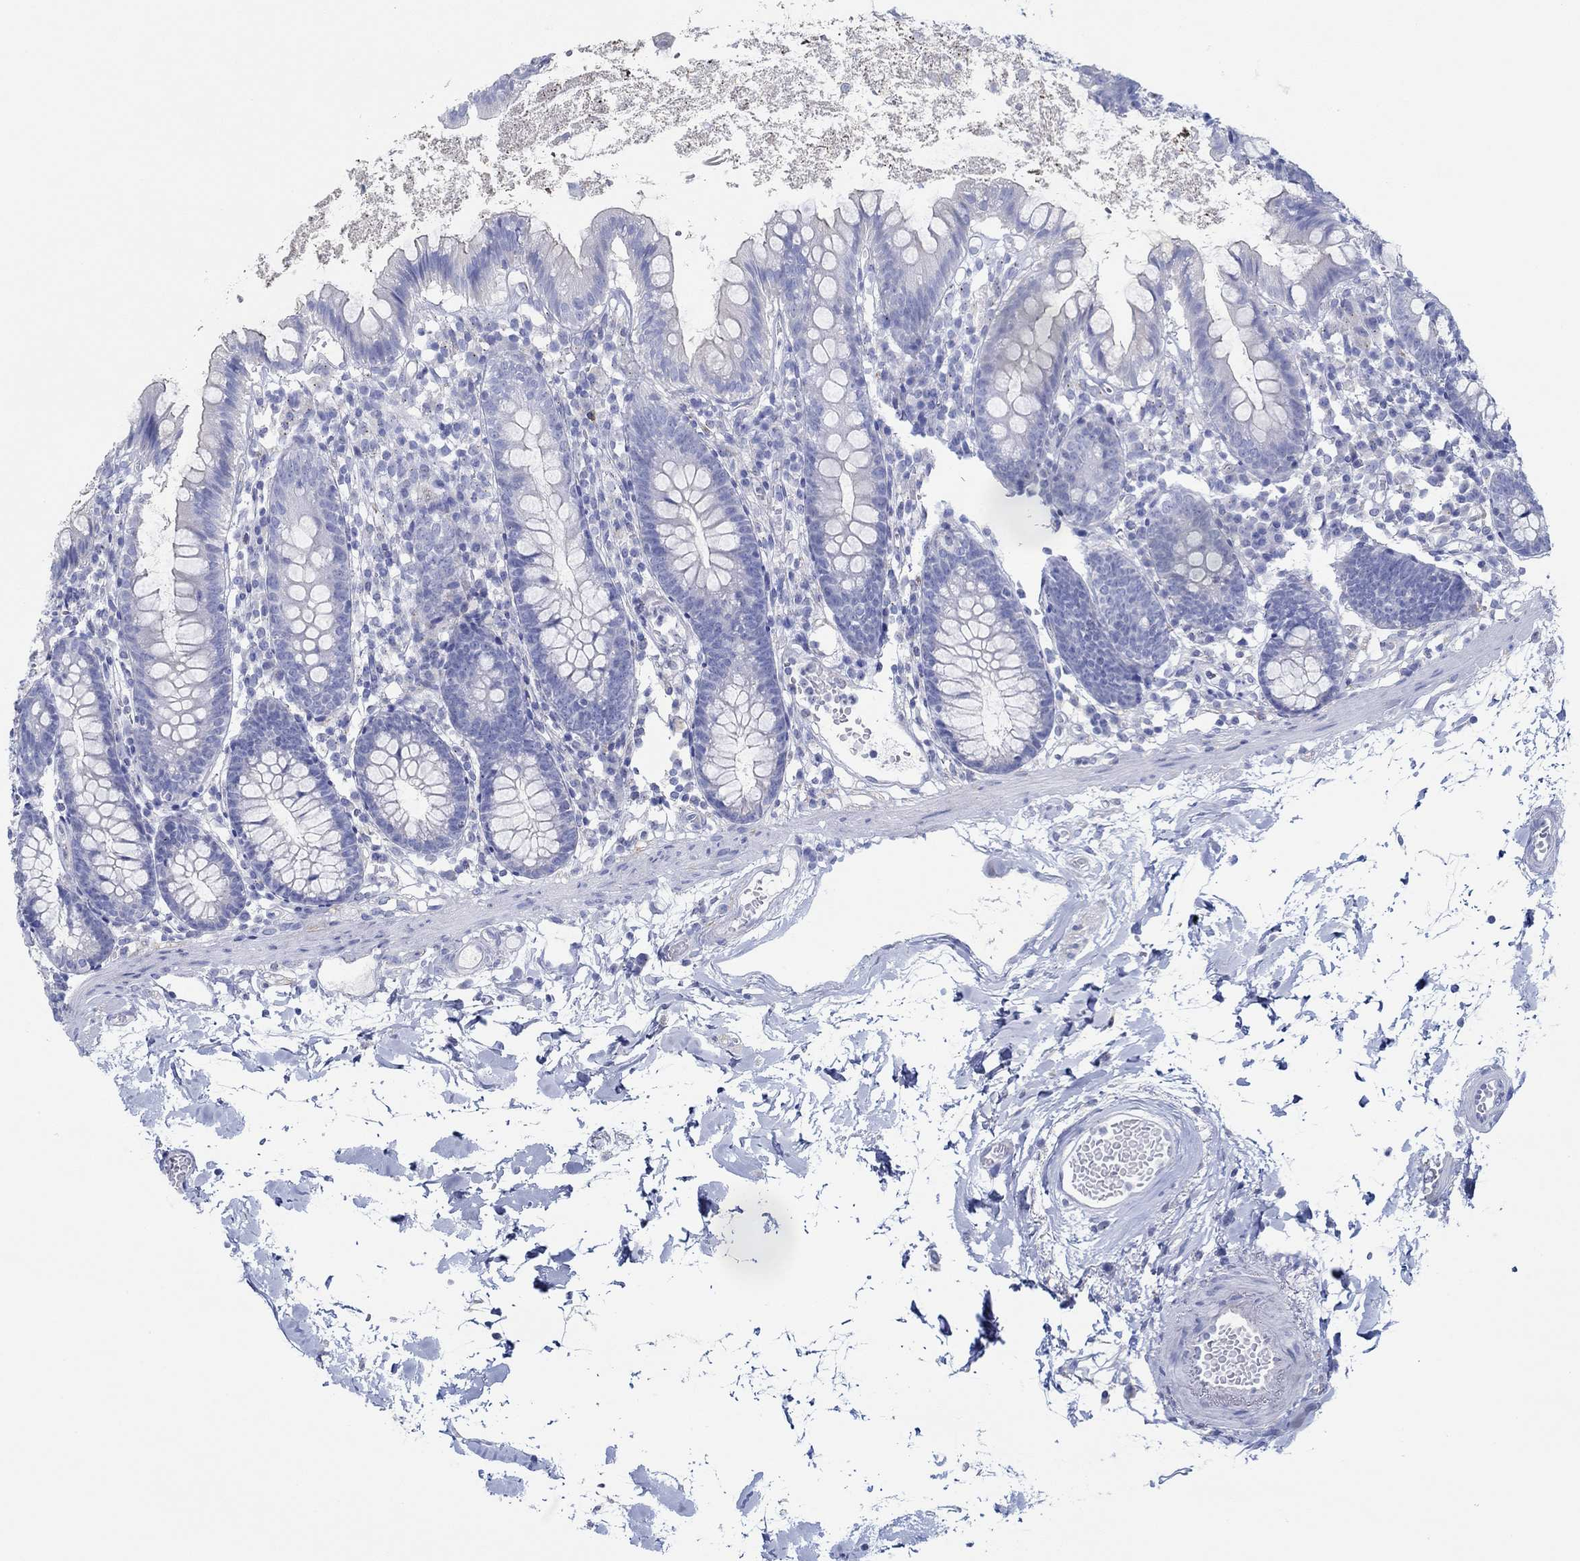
{"staining": {"intensity": "negative", "quantity": "none", "location": "none"}, "tissue": "small intestine", "cell_type": "Glandular cells", "image_type": "normal", "snomed": [{"axis": "morphology", "description": "Normal tissue, NOS"}, {"axis": "topography", "description": "Small intestine"}], "caption": "There is no significant expression in glandular cells of small intestine. The staining is performed using DAB (3,3'-diaminobenzidine) brown chromogen with nuclei counter-stained in using hematoxylin.", "gene": "IGFBP6", "patient": {"sex": "female", "age": 90}}